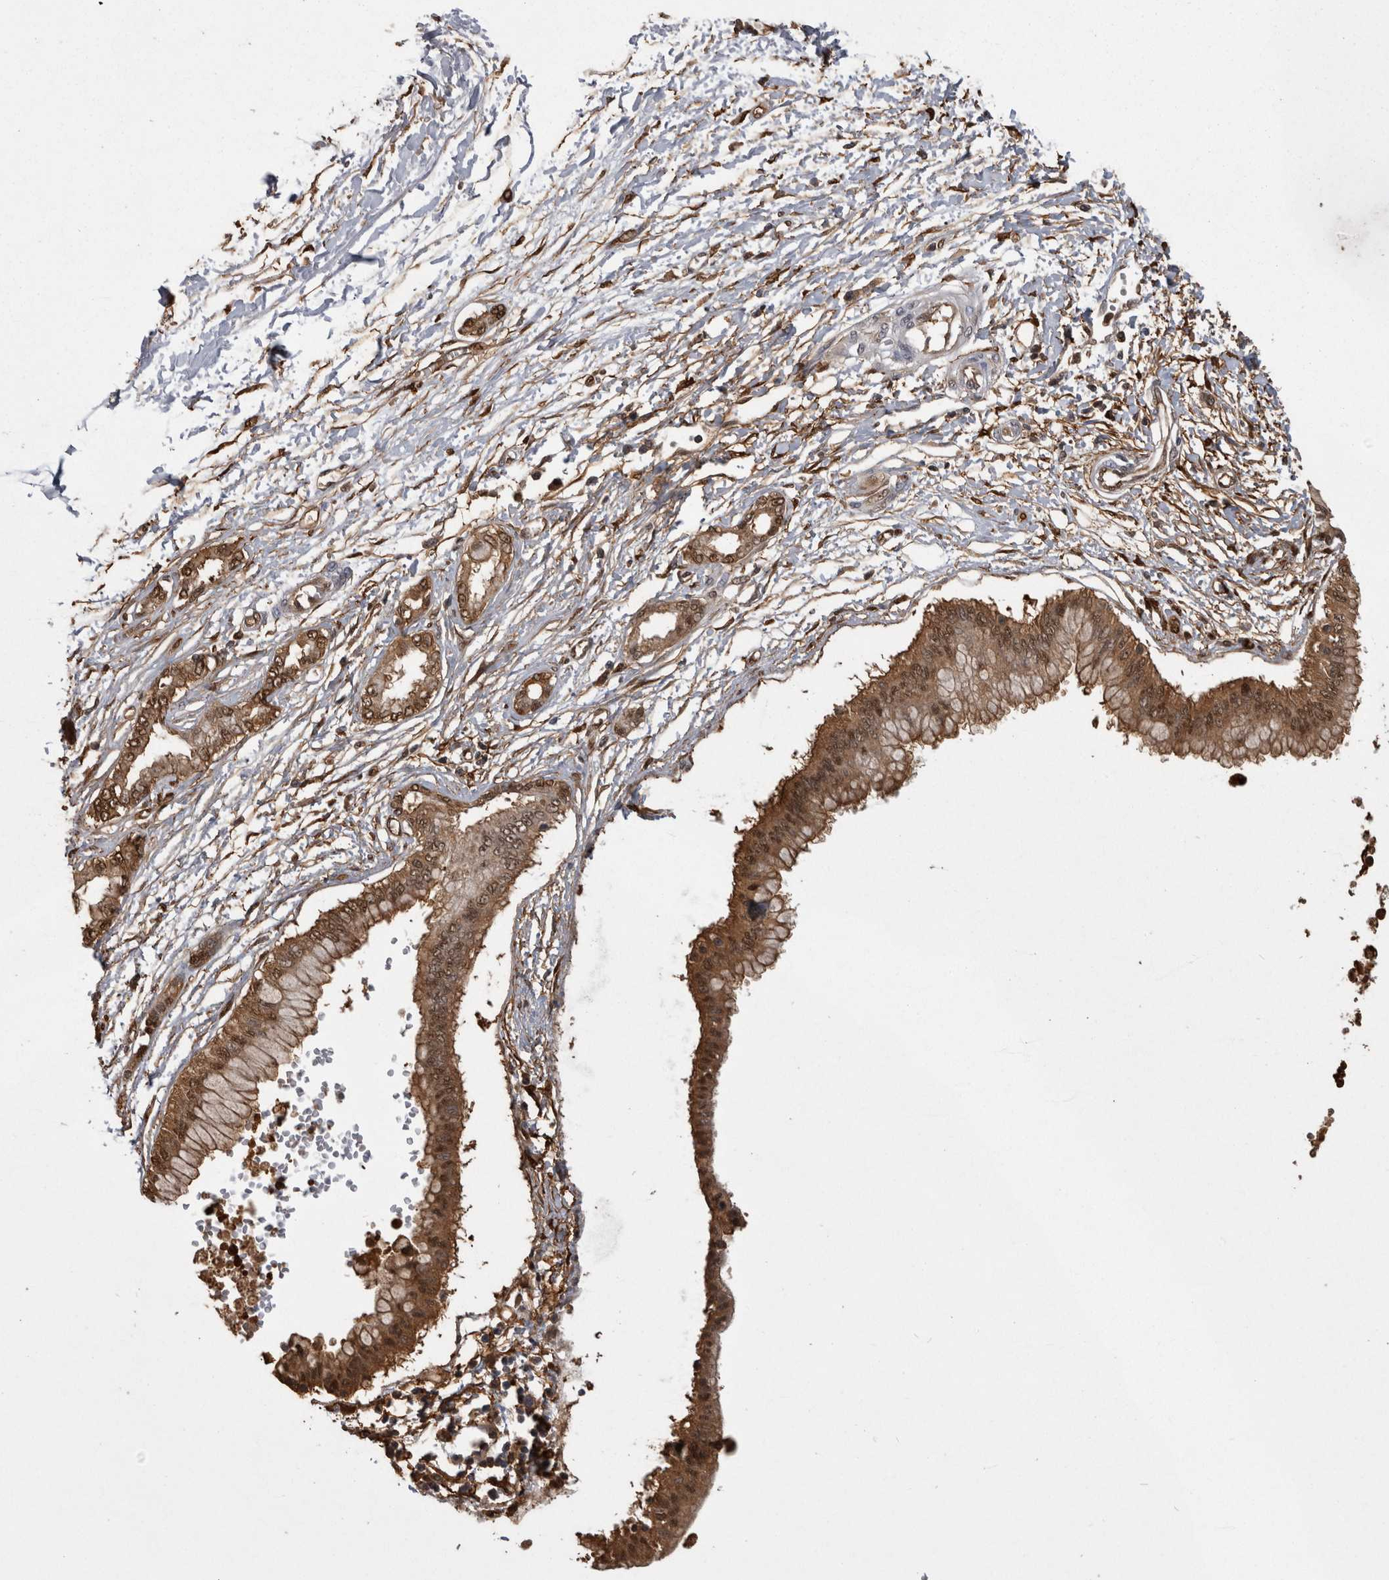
{"staining": {"intensity": "moderate", "quantity": ">75%", "location": "cytoplasmic/membranous,nuclear"}, "tissue": "pancreatic cancer", "cell_type": "Tumor cells", "image_type": "cancer", "snomed": [{"axis": "morphology", "description": "Adenocarcinoma, NOS"}, {"axis": "topography", "description": "Pancreas"}], "caption": "An image showing moderate cytoplasmic/membranous and nuclear expression in approximately >75% of tumor cells in pancreatic adenocarcinoma, as visualized by brown immunohistochemical staining.", "gene": "LXN", "patient": {"sex": "male", "age": 56}}